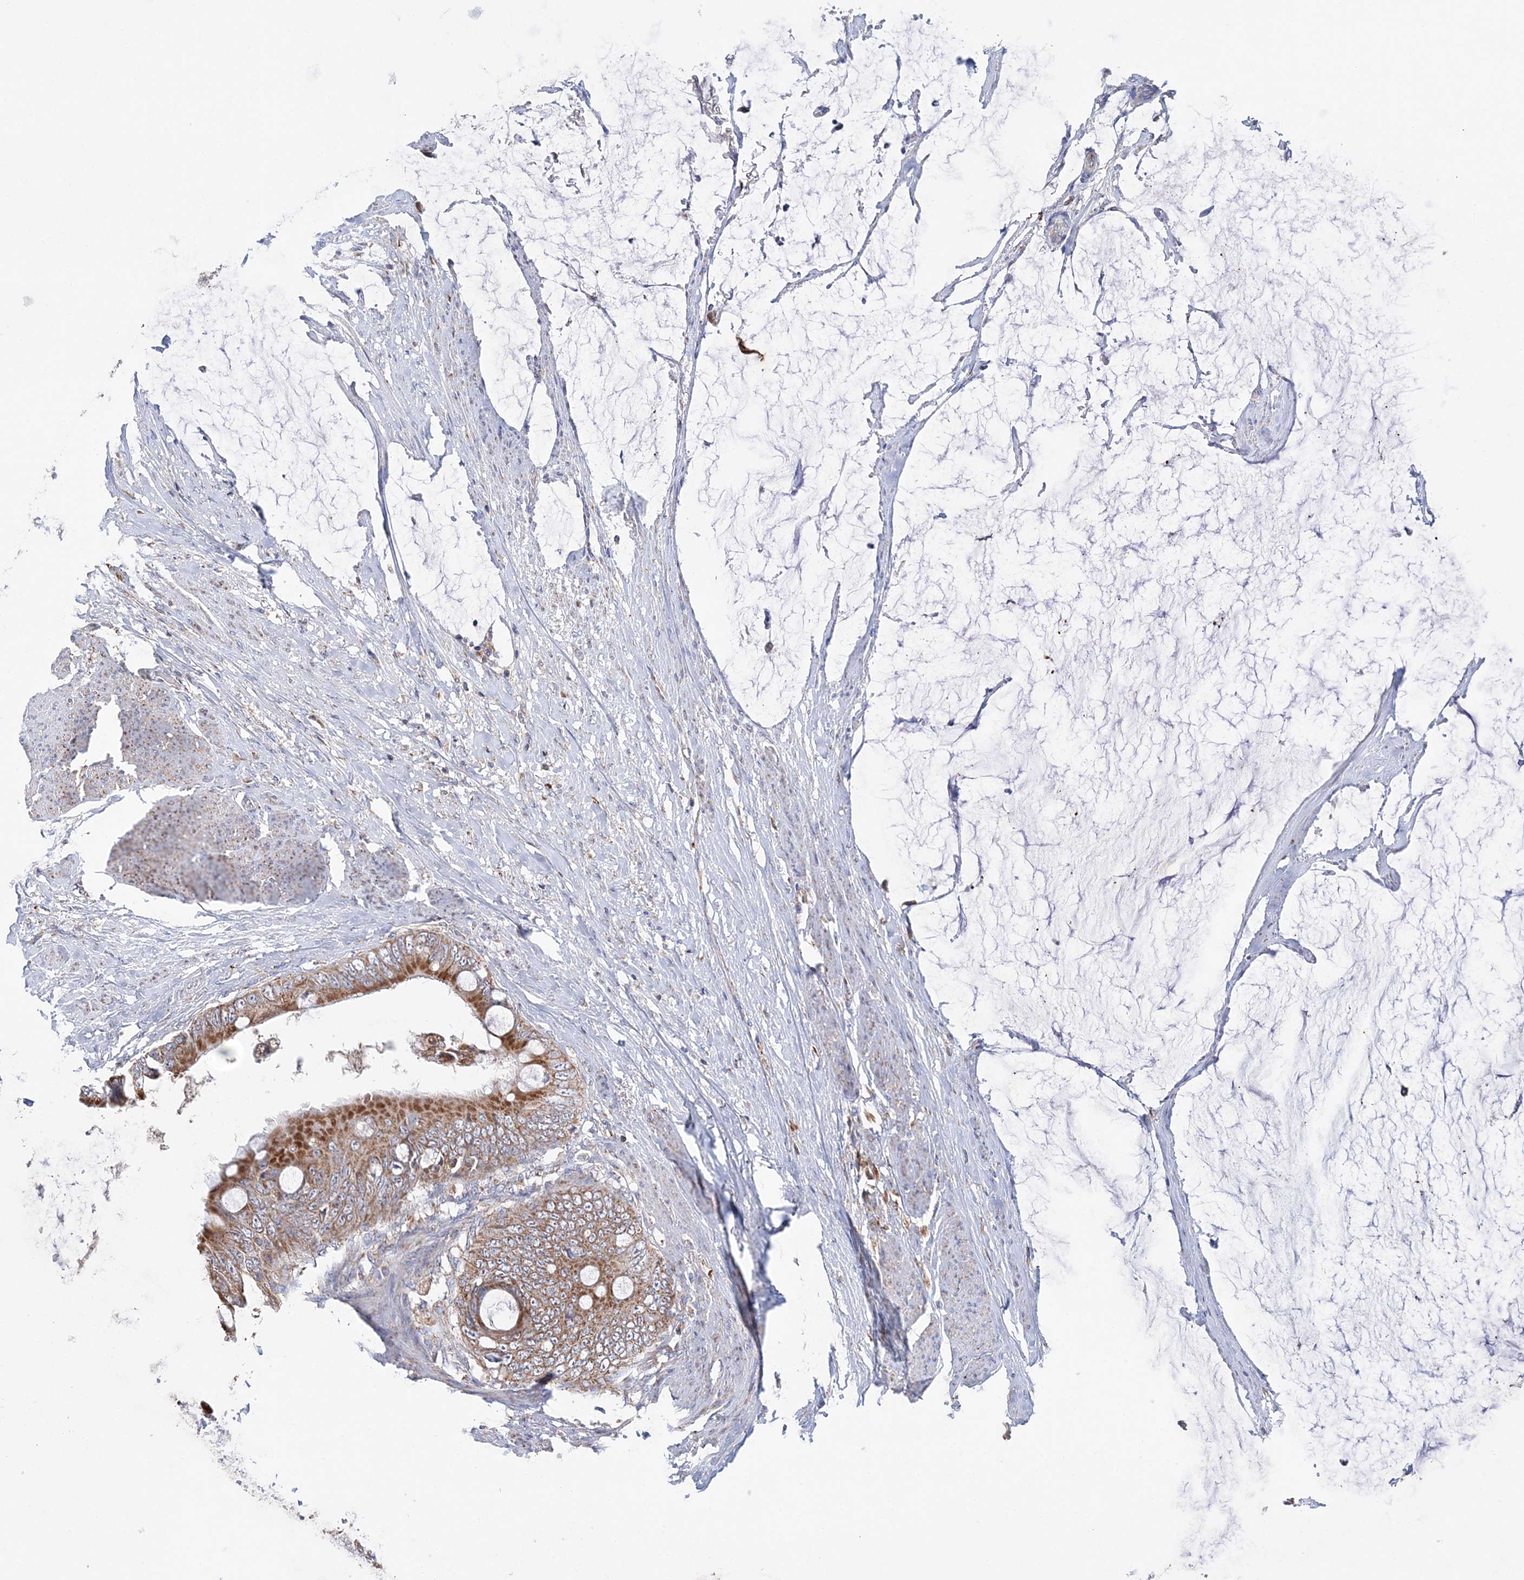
{"staining": {"intensity": "moderate", "quantity": ">75%", "location": "cytoplasmic/membranous"}, "tissue": "colorectal cancer", "cell_type": "Tumor cells", "image_type": "cancer", "snomed": [{"axis": "morphology", "description": "Normal tissue, NOS"}, {"axis": "morphology", "description": "Adenocarcinoma, NOS"}, {"axis": "topography", "description": "Rectum"}, {"axis": "topography", "description": "Peripheral nerve tissue"}], "caption": "Protein expression analysis of colorectal cancer displays moderate cytoplasmic/membranous positivity in about >75% of tumor cells.", "gene": "TTC32", "patient": {"sex": "female", "age": 77}}